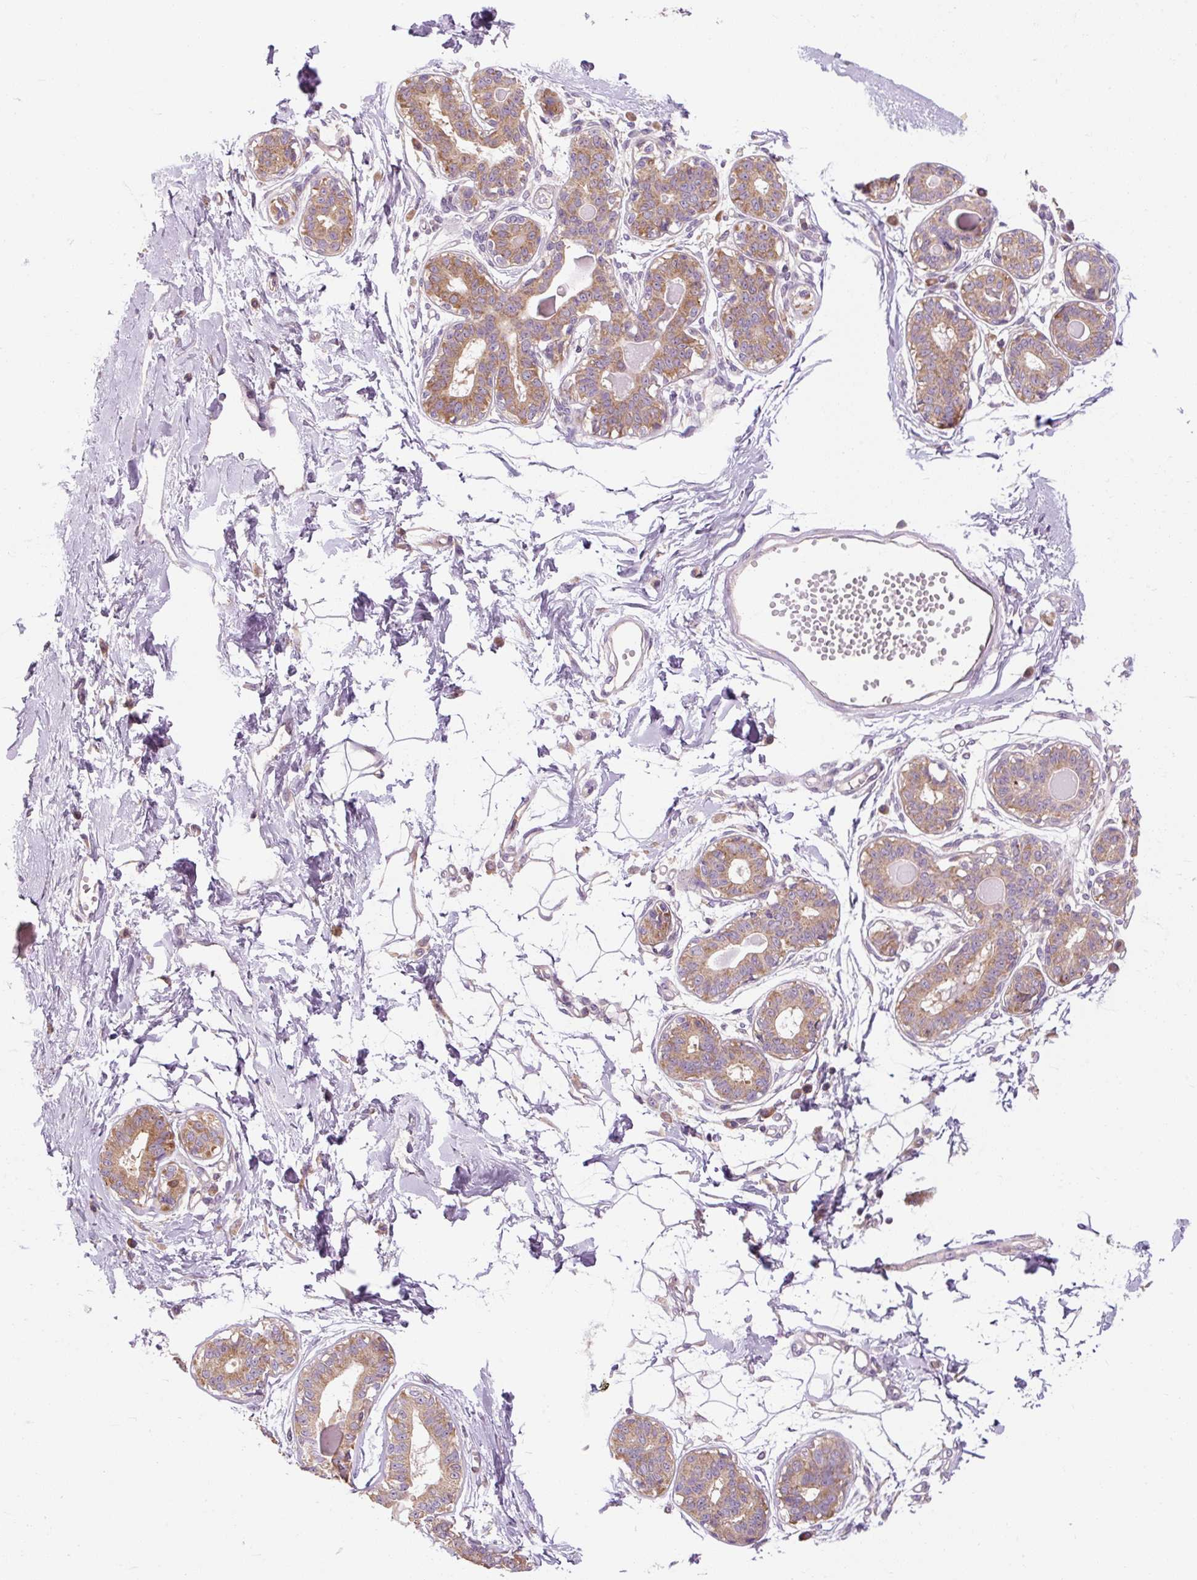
{"staining": {"intensity": "negative", "quantity": "none", "location": "none"}, "tissue": "breast", "cell_type": "Adipocytes", "image_type": "normal", "snomed": [{"axis": "morphology", "description": "Normal tissue, NOS"}, {"axis": "topography", "description": "Breast"}], "caption": "Human breast stained for a protein using IHC exhibits no staining in adipocytes.", "gene": "PRSS48", "patient": {"sex": "female", "age": 45}}